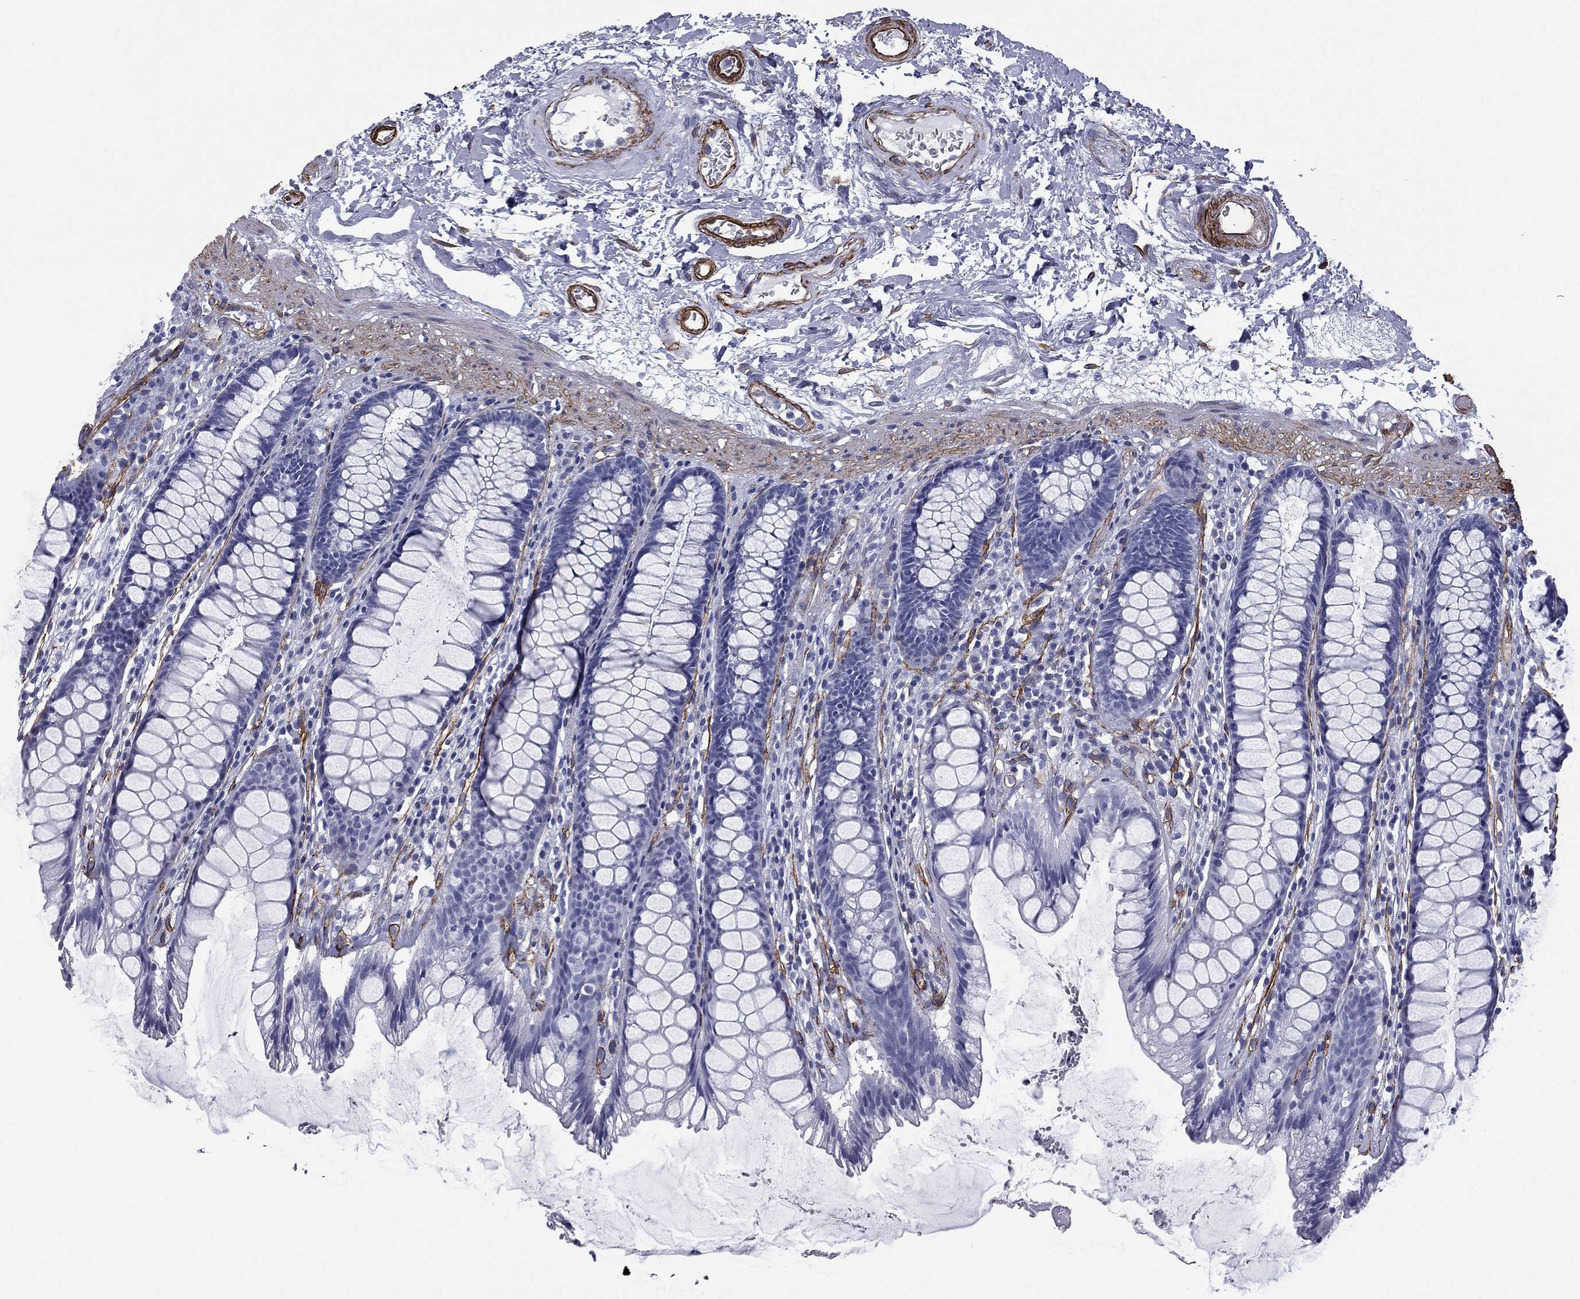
{"staining": {"intensity": "negative", "quantity": "none", "location": "none"}, "tissue": "rectum", "cell_type": "Glandular cells", "image_type": "normal", "snomed": [{"axis": "morphology", "description": "Normal tissue, NOS"}, {"axis": "topography", "description": "Rectum"}], "caption": "DAB immunohistochemical staining of unremarkable human rectum displays no significant expression in glandular cells.", "gene": "CAVIN3", "patient": {"sex": "male", "age": 72}}